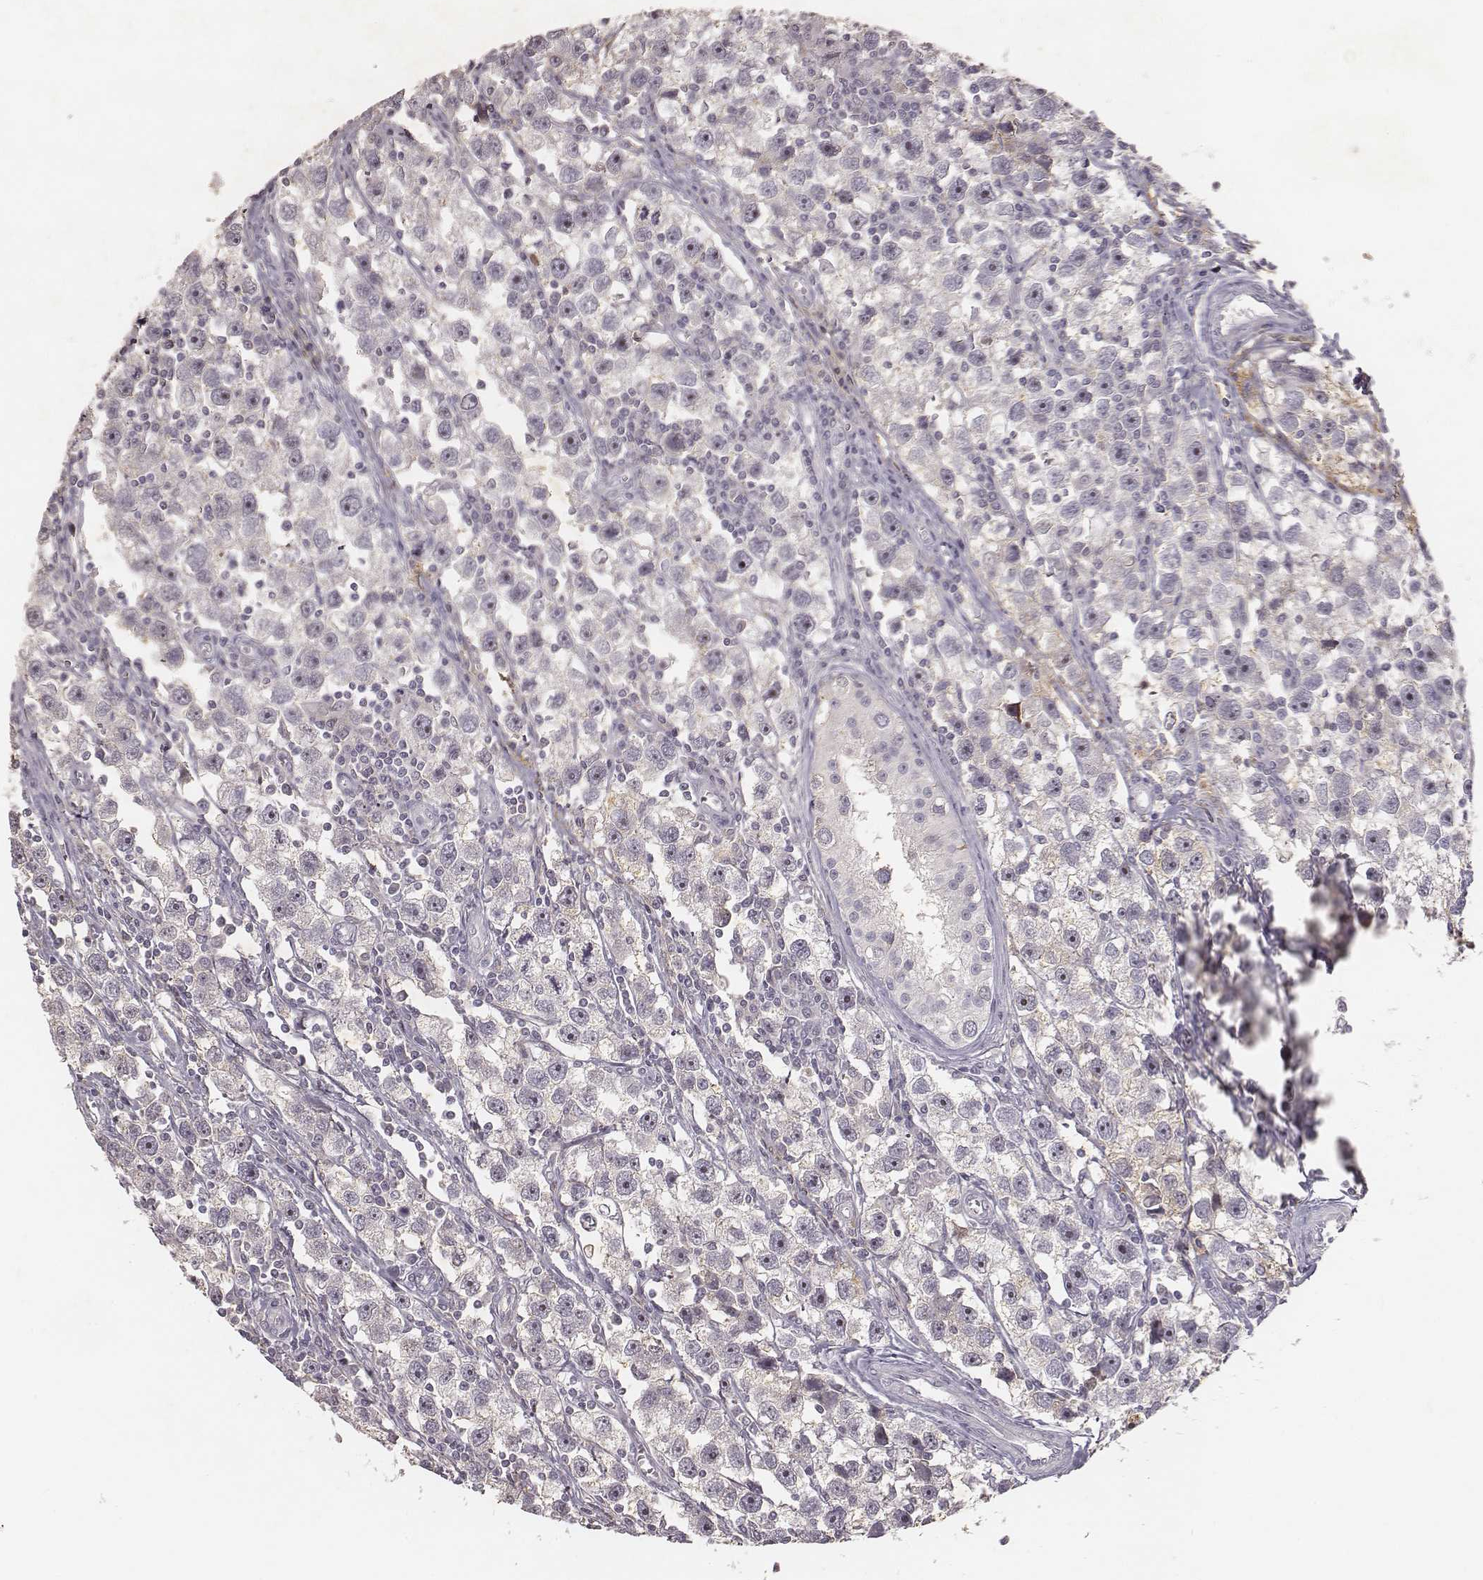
{"staining": {"intensity": "negative", "quantity": "none", "location": "none"}, "tissue": "testis cancer", "cell_type": "Tumor cells", "image_type": "cancer", "snomed": [{"axis": "morphology", "description": "Seminoma, NOS"}, {"axis": "topography", "description": "Testis"}], "caption": "Testis cancer stained for a protein using IHC demonstrates no expression tumor cells.", "gene": "MADCAM1", "patient": {"sex": "male", "age": 30}}